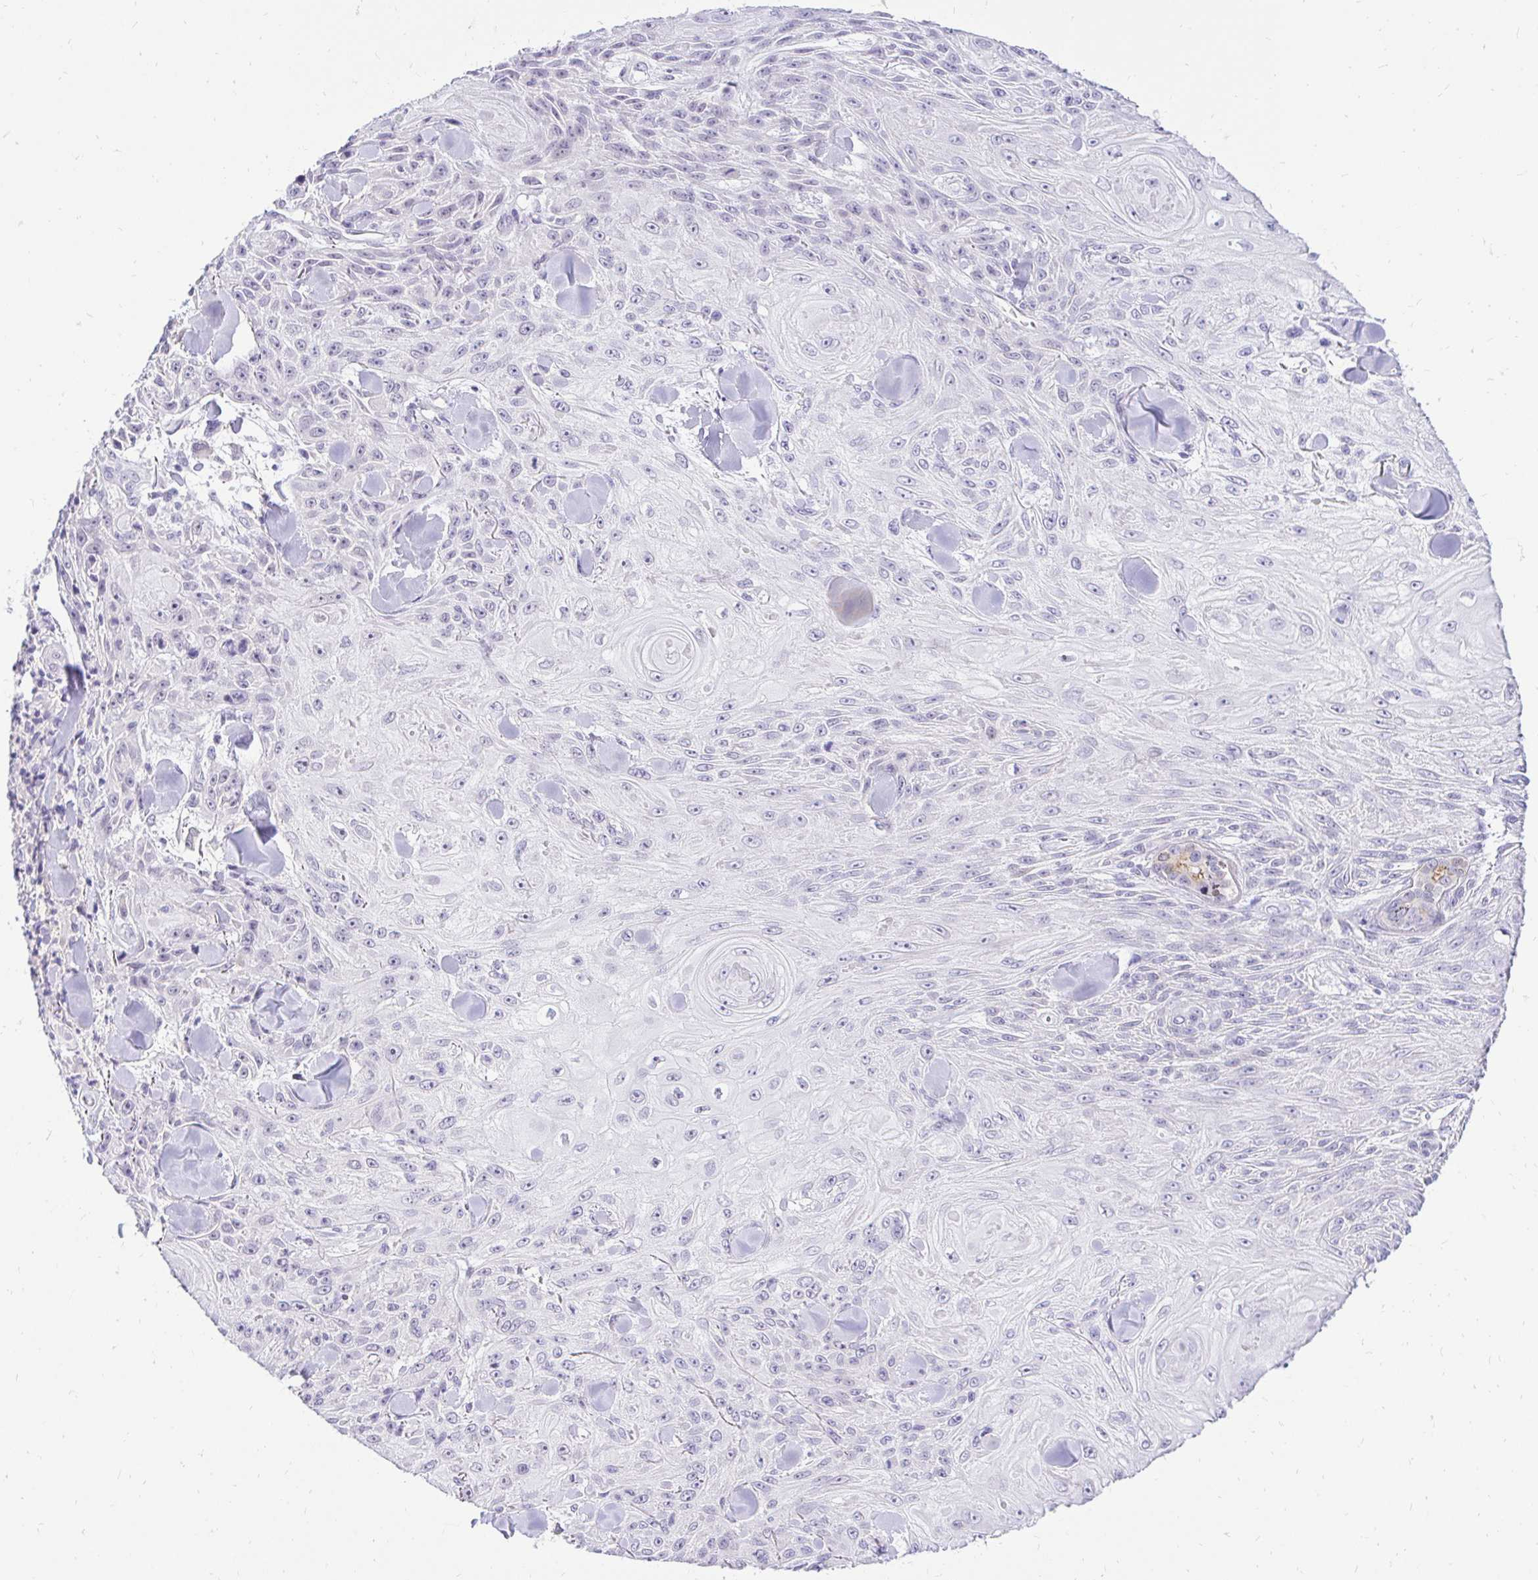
{"staining": {"intensity": "negative", "quantity": "none", "location": "none"}, "tissue": "skin cancer", "cell_type": "Tumor cells", "image_type": "cancer", "snomed": [{"axis": "morphology", "description": "Squamous cell carcinoma, NOS"}, {"axis": "topography", "description": "Skin"}], "caption": "Histopathology image shows no protein positivity in tumor cells of squamous cell carcinoma (skin) tissue. (Stains: DAB IHC with hematoxylin counter stain, Microscopy: brightfield microscopy at high magnification).", "gene": "FATE1", "patient": {"sex": "male", "age": 88}}